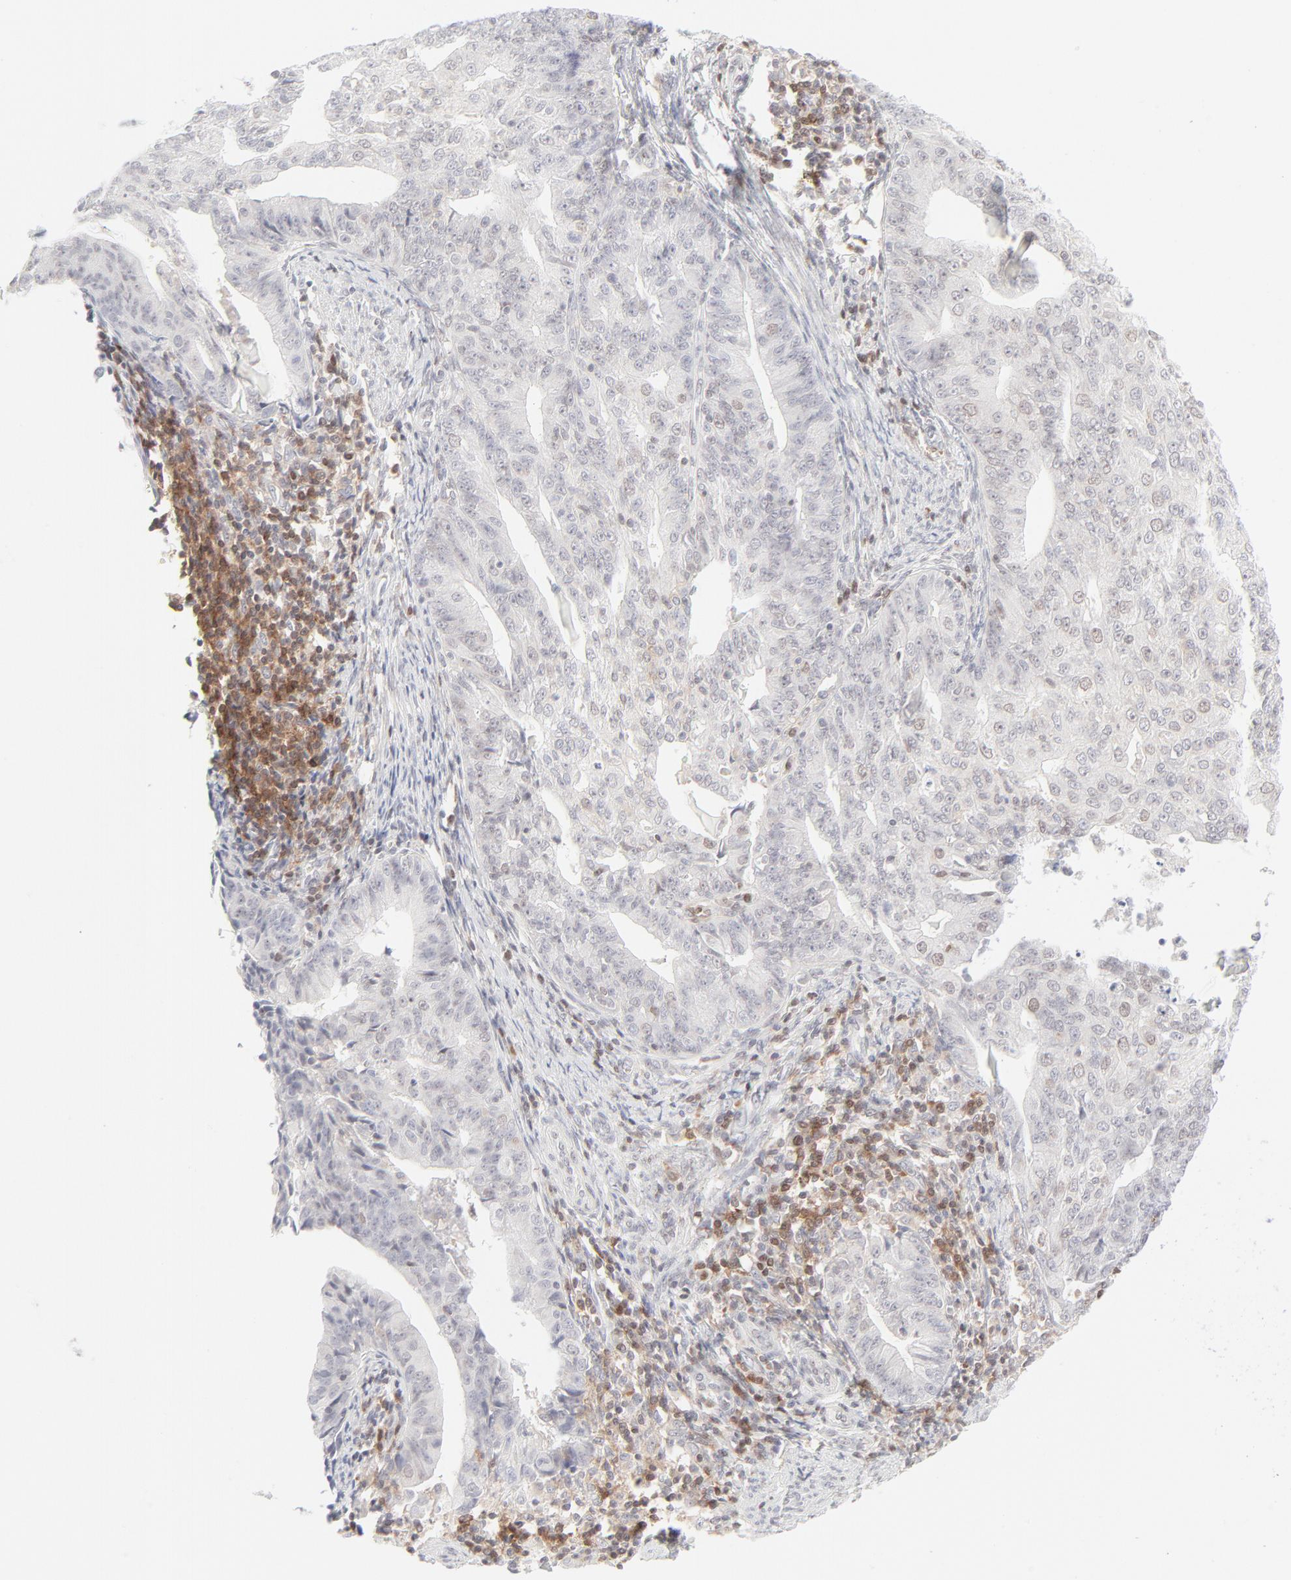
{"staining": {"intensity": "weak", "quantity": "25%-75%", "location": "nuclear"}, "tissue": "endometrial cancer", "cell_type": "Tumor cells", "image_type": "cancer", "snomed": [{"axis": "morphology", "description": "Adenocarcinoma, NOS"}, {"axis": "topography", "description": "Endometrium"}], "caption": "Immunohistochemistry histopathology image of human endometrial cancer (adenocarcinoma) stained for a protein (brown), which exhibits low levels of weak nuclear positivity in about 25%-75% of tumor cells.", "gene": "PRKCB", "patient": {"sex": "female", "age": 56}}